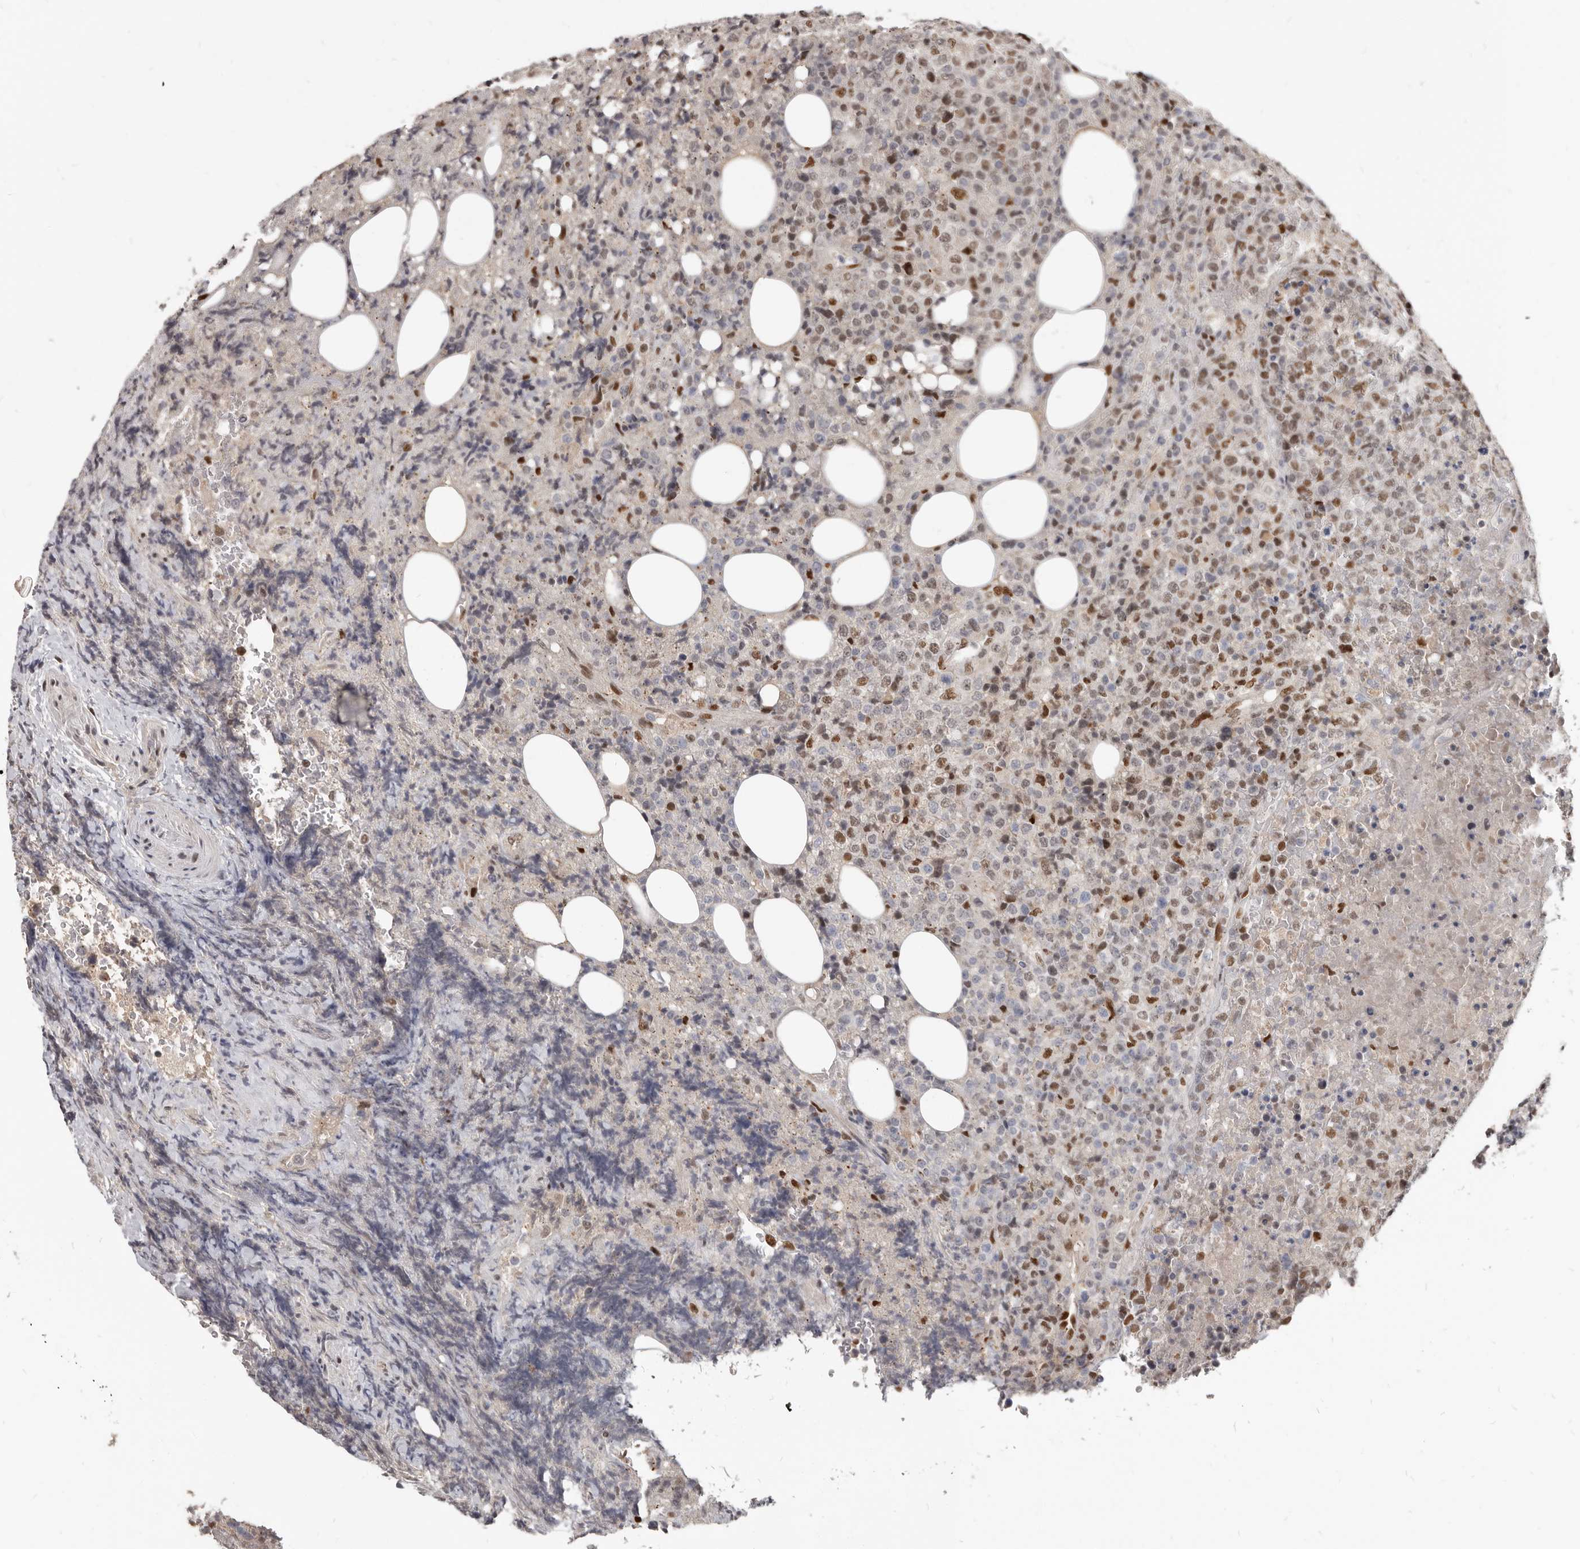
{"staining": {"intensity": "moderate", "quantity": "25%-75%", "location": "nuclear"}, "tissue": "lymphoma", "cell_type": "Tumor cells", "image_type": "cancer", "snomed": [{"axis": "morphology", "description": "Malignant lymphoma, non-Hodgkin's type, High grade"}, {"axis": "topography", "description": "Lymph node"}], "caption": "Tumor cells demonstrate moderate nuclear staining in about 25%-75% of cells in high-grade malignant lymphoma, non-Hodgkin's type. The protein is shown in brown color, while the nuclei are stained blue.", "gene": "ATF5", "patient": {"sex": "male", "age": 13}}